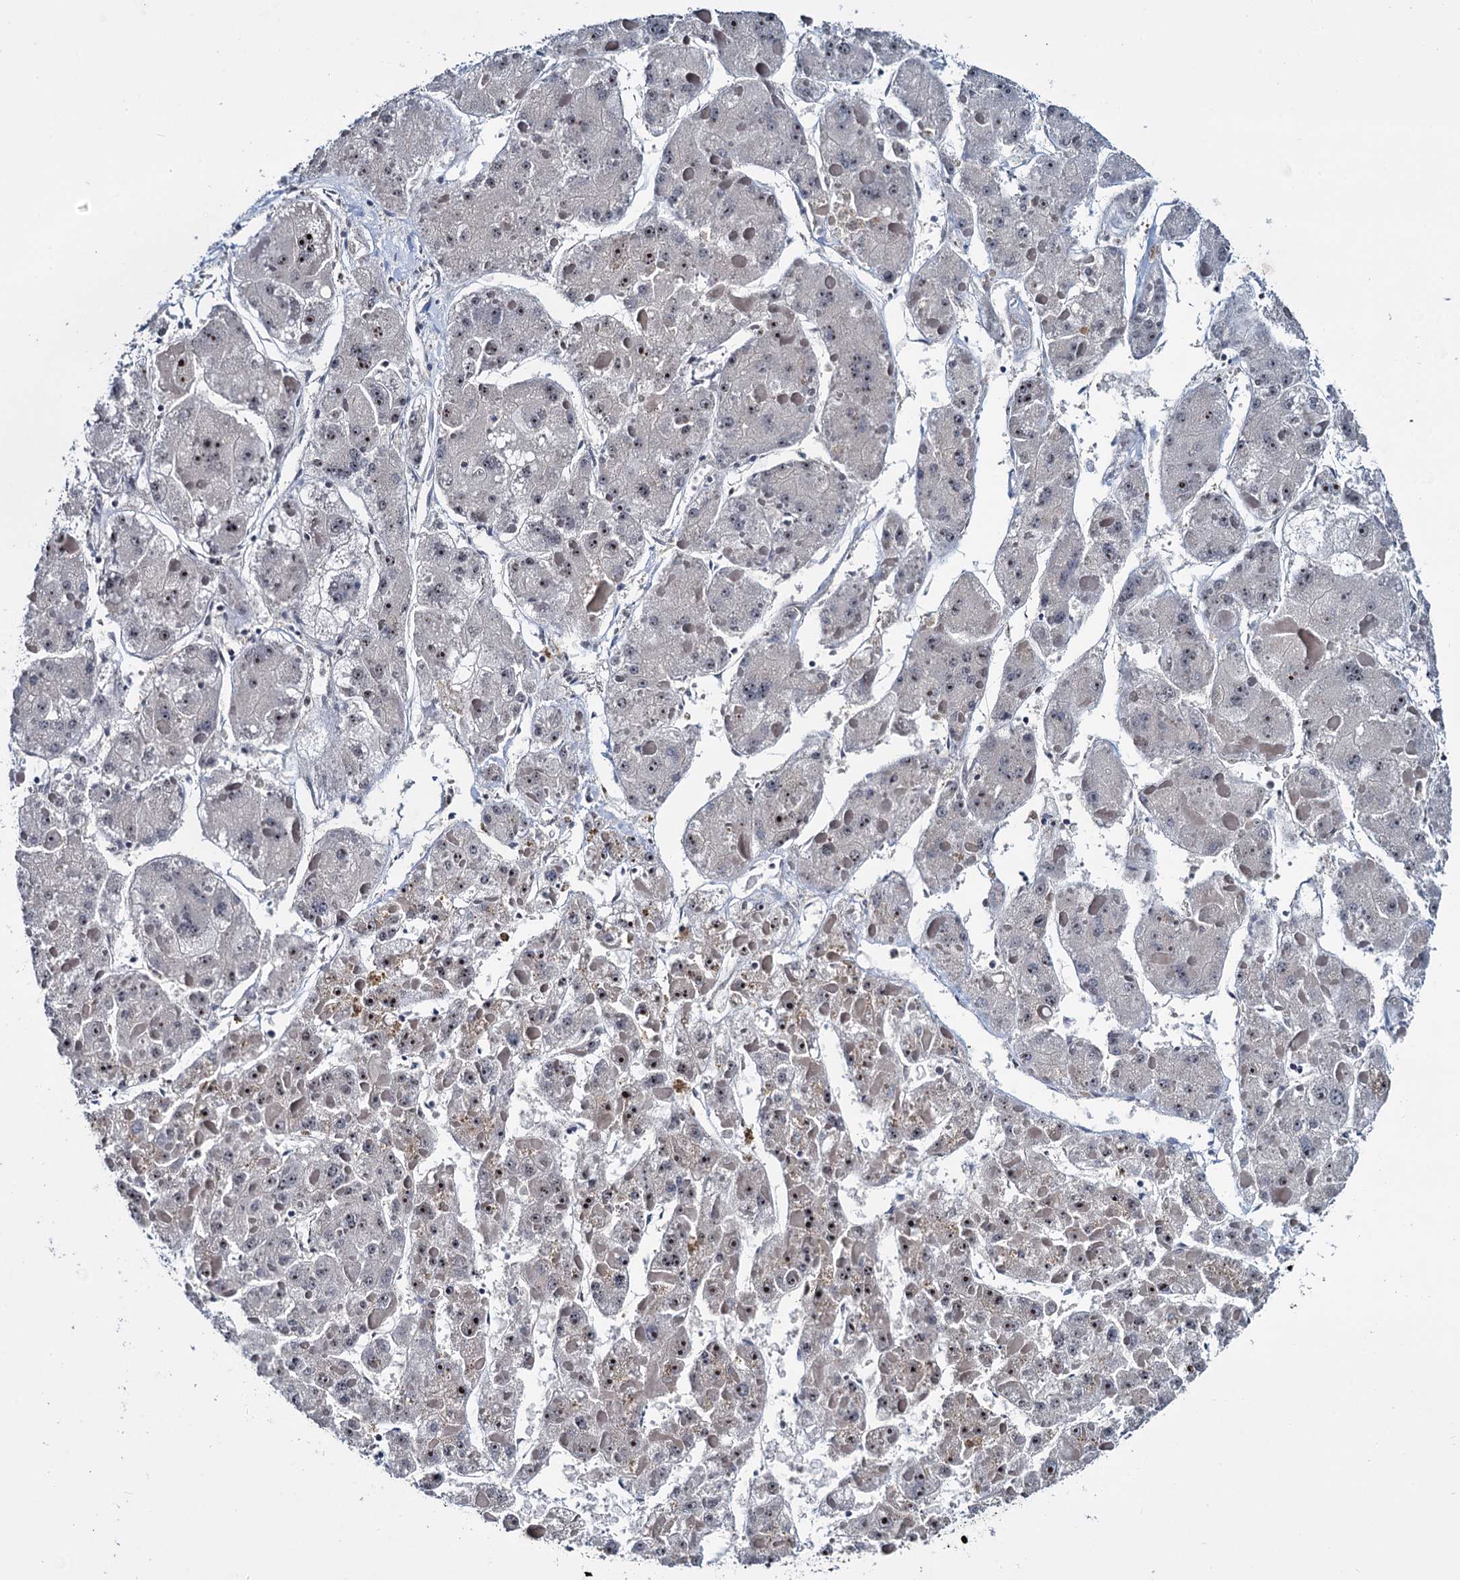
{"staining": {"intensity": "moderate", "quantity": ">75%", "location": "nuclear"}, "tissue": "liver cancer", "cell_type": "Tumor cells", "image_type": "cancer", "snomed": [{"axis": "morphology", "description": "Carcinoma, Hepatocellular, NOS"}, {"axis": "topography", "description": "Liver"}], "caption": "Protein staining by immunohistochemistry (IHC) demonstrates moderate nuclear expression in about >75% of tumor cells in liver cancer.", "gene": "ARHGAP42", "patient": {"sex": "female", "age": 73}}